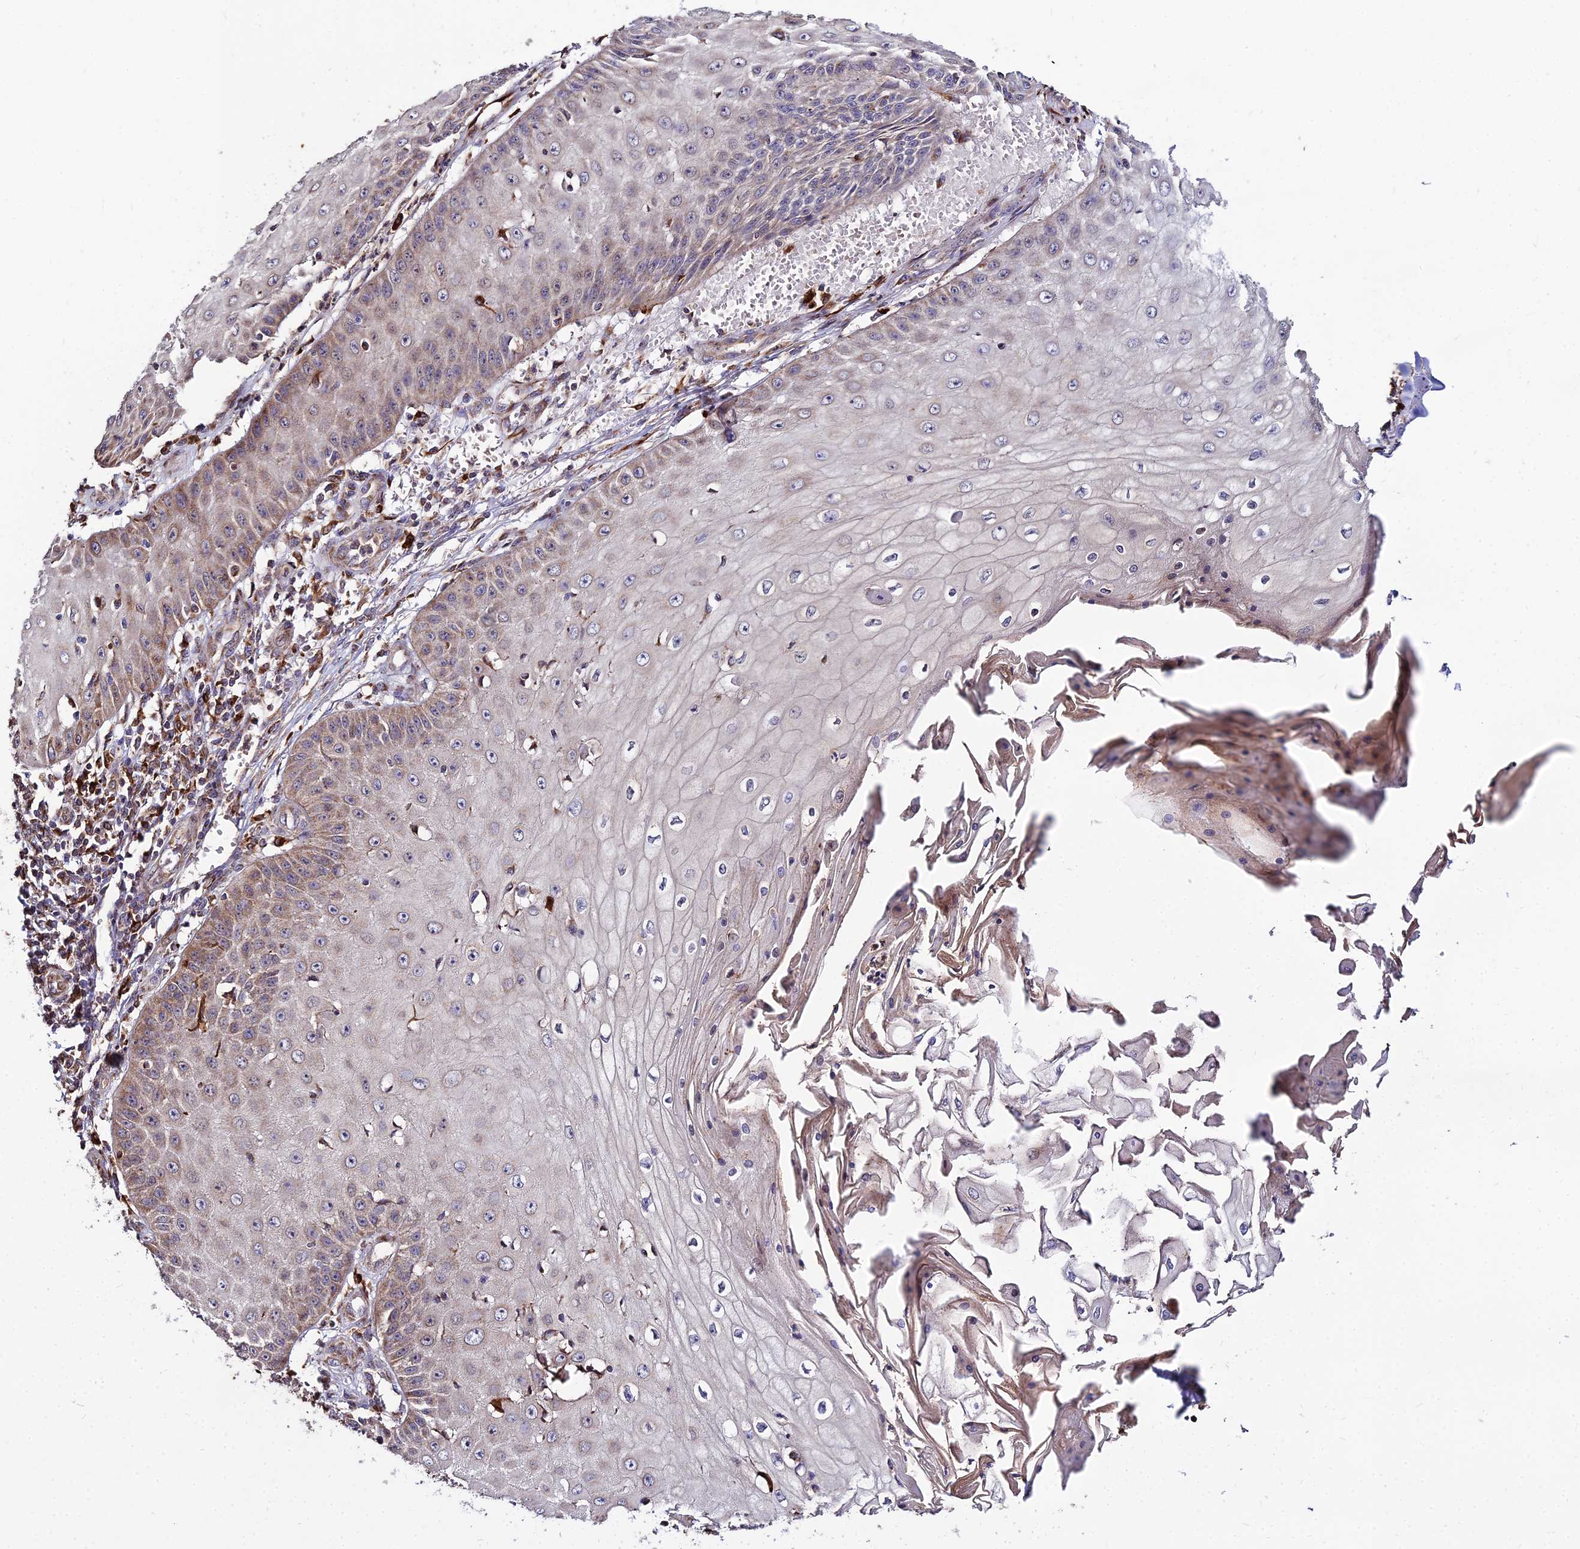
{"staining": {"intensity": "moderate", "quantity": "25%-75%", "location": "cytoplasmic/membranous"}, "tissue": "skin cancer", "cell_type": "Tumor cells", "image_type": "cancer", "snomed": [{"axis": "morphology", "description": "Squamous cell carcinoma, NOS"}, {"axis": "topography", "description": "Skin"}], "caption": "Protein staining reveals moderate cytoplasmic/membranous expression in about 25%-75% of tumor cells in skin squamous cell carcinoma.", "gene": "PEX19", "patient": {"sex": "male", "age": 70}}